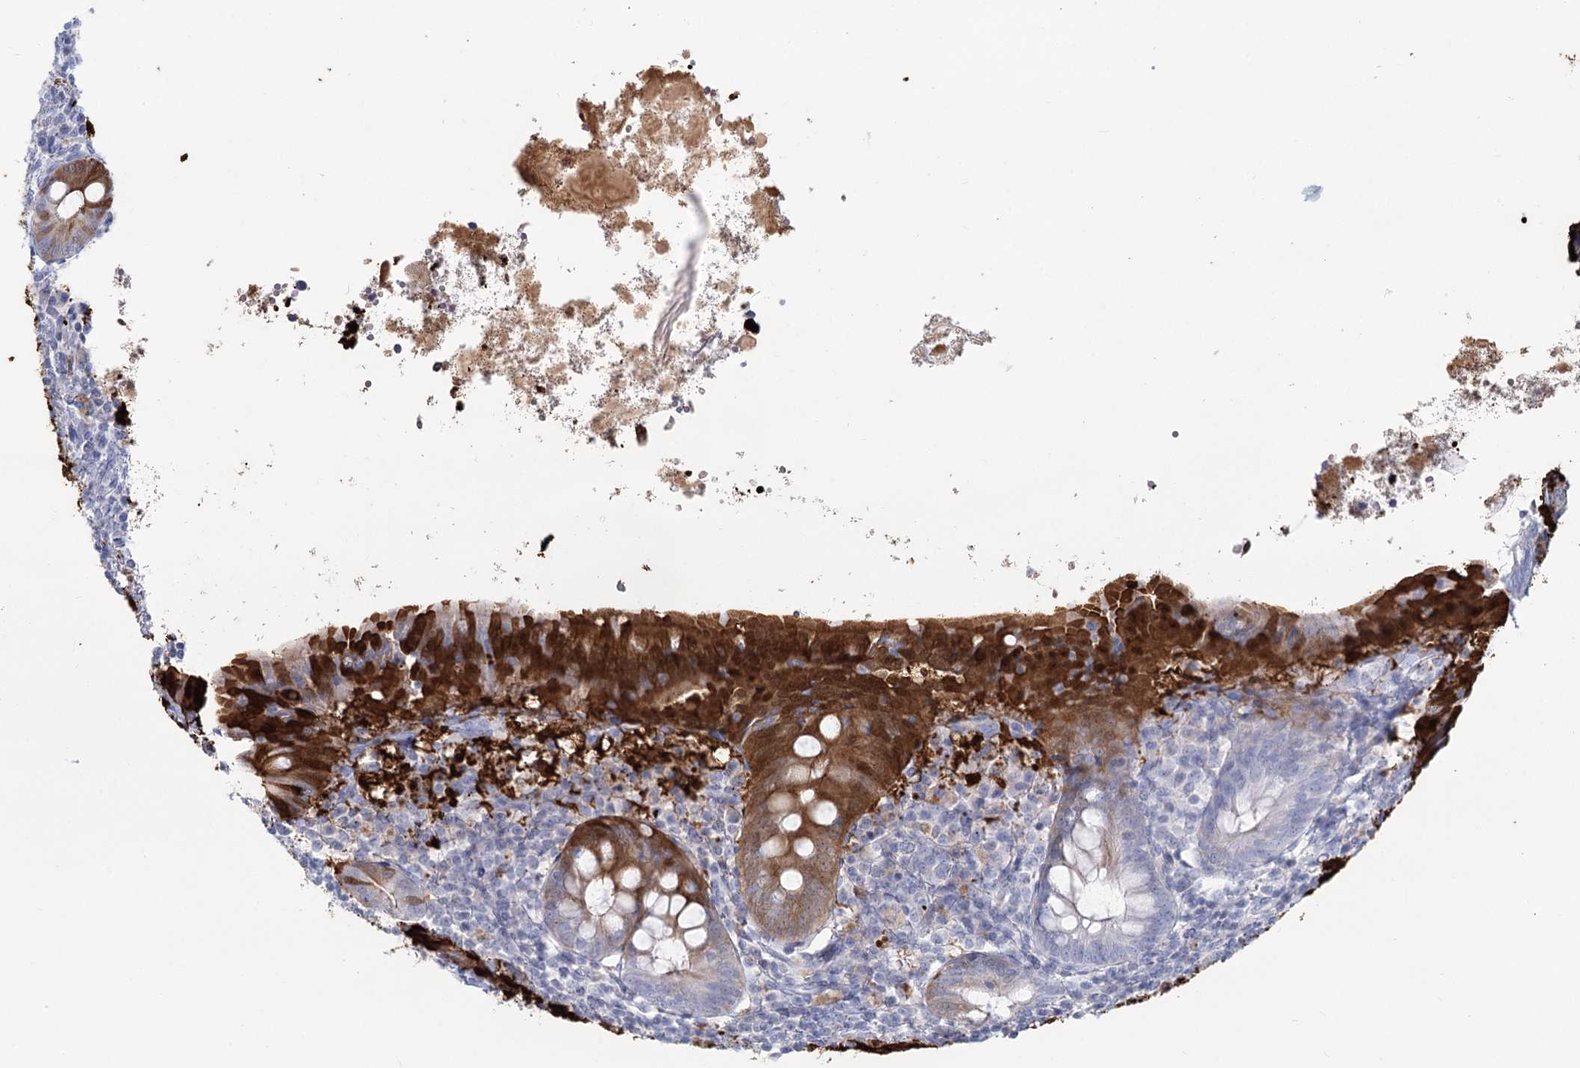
{"staining": {"intensity": "strong", "quantity": "25%-75%", "location": "cytoplasmic/membranous"}, "tissue": "appendix", "cell_type": "Glandular cells", "image_type": "normal", "snomed": [{"axis": "morphology", "description": "Normal tissue, NOS"}, {"axis": "topography", "description": "Appendix"}], "caption": "Immunohistochemistry (IHC) photomicrograph of normal appendix: human appendix stained using immunohistochemistry (IHC) displays high levels of strong protein expression localized specifically in the cytoplasmic/membranous of glandular cells, appearing as a cytoplasmic/membranous brown color.", "gene": "SLC6A19", "patient": {"sex": "female", "age": 54}}